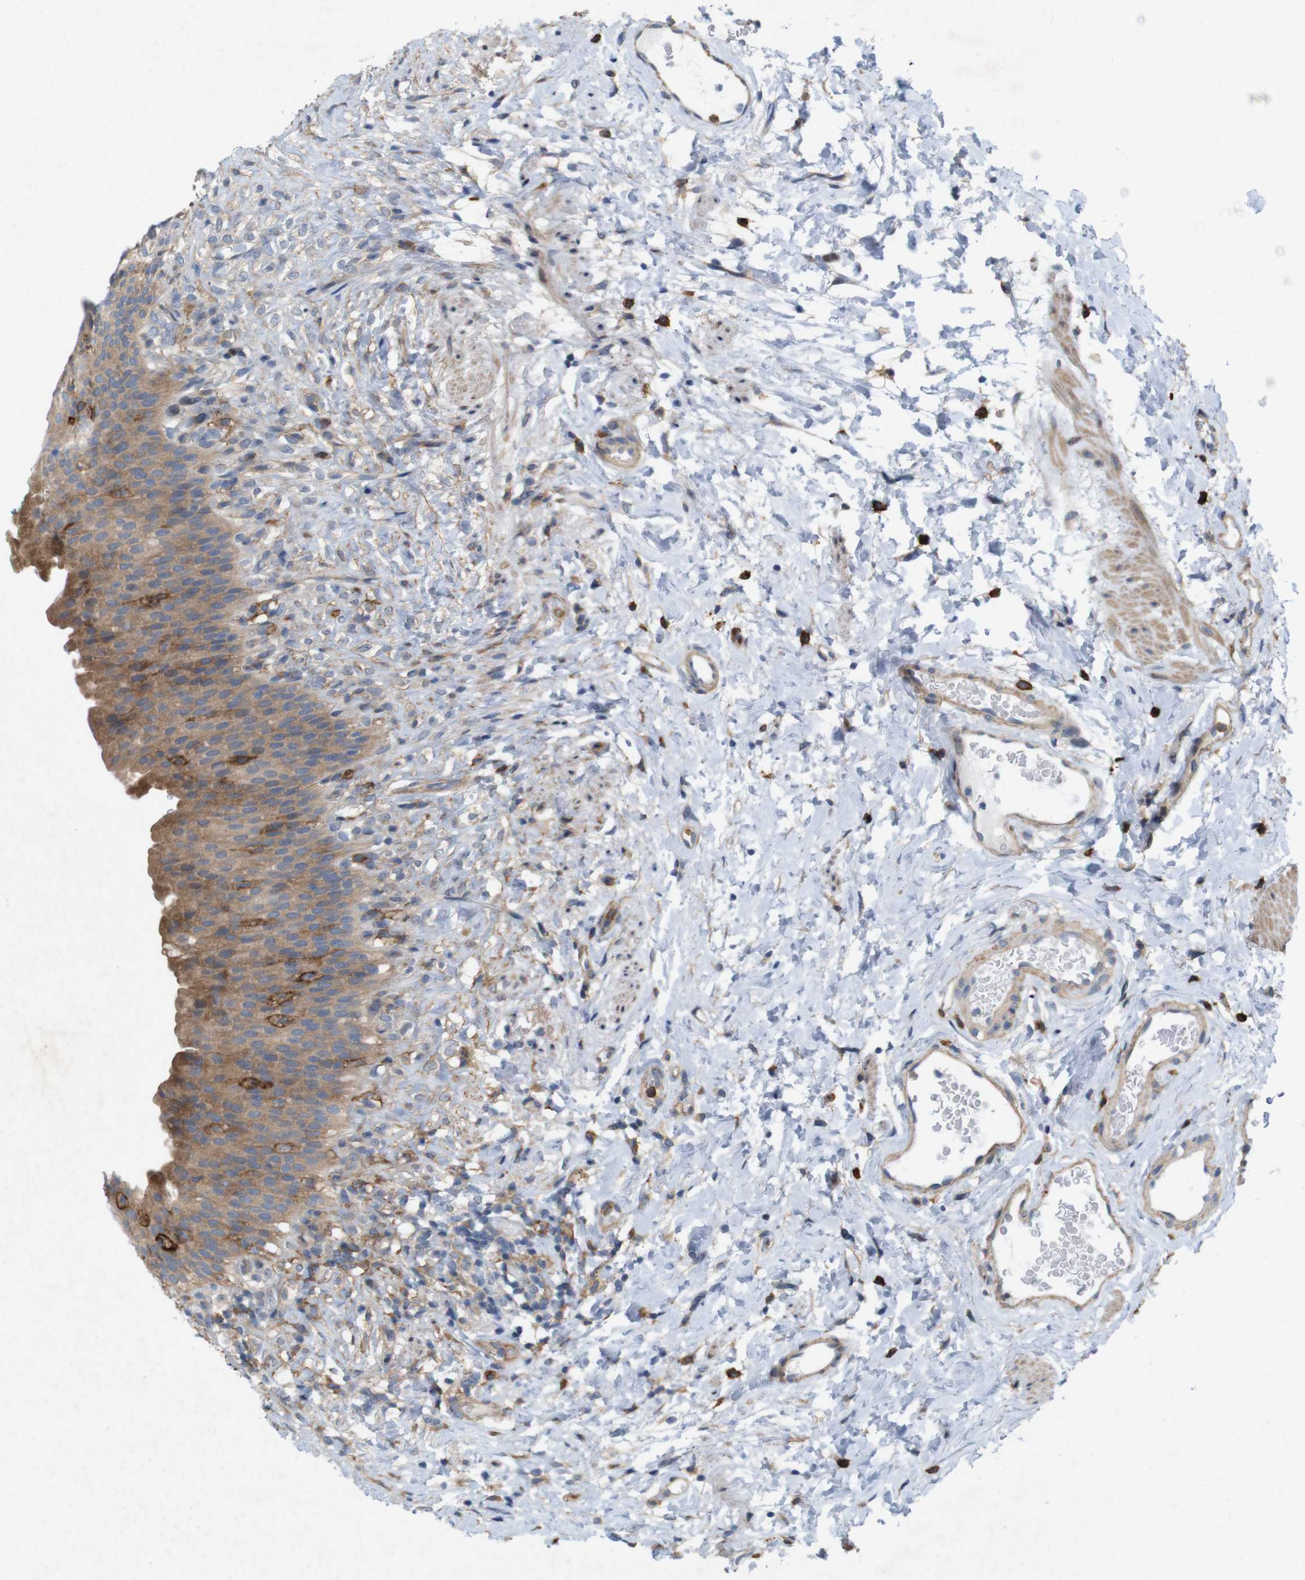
{"staining": {"intensity": "weak", "quantity": ">75%", "location": "cytoplasmic/membranous"}, "tissue": "urinary bladder", "cell_type": "Urothelial cells", "image_type": "normal", "snomed": [{"axis": "morphology", "description": "Normal tissue, NOS"}, {"axis": "topography", "description": "Urinary bladder"}], "caption": "Immunohistochemical staining of normal urinary bladder exhibits >75% levels of weak cytoplasmic/membranous protein staining in approximately >75% of urothelial cells.", "gene": "SIGLEC8", "patient": {"sex": "female", "age": 79}}